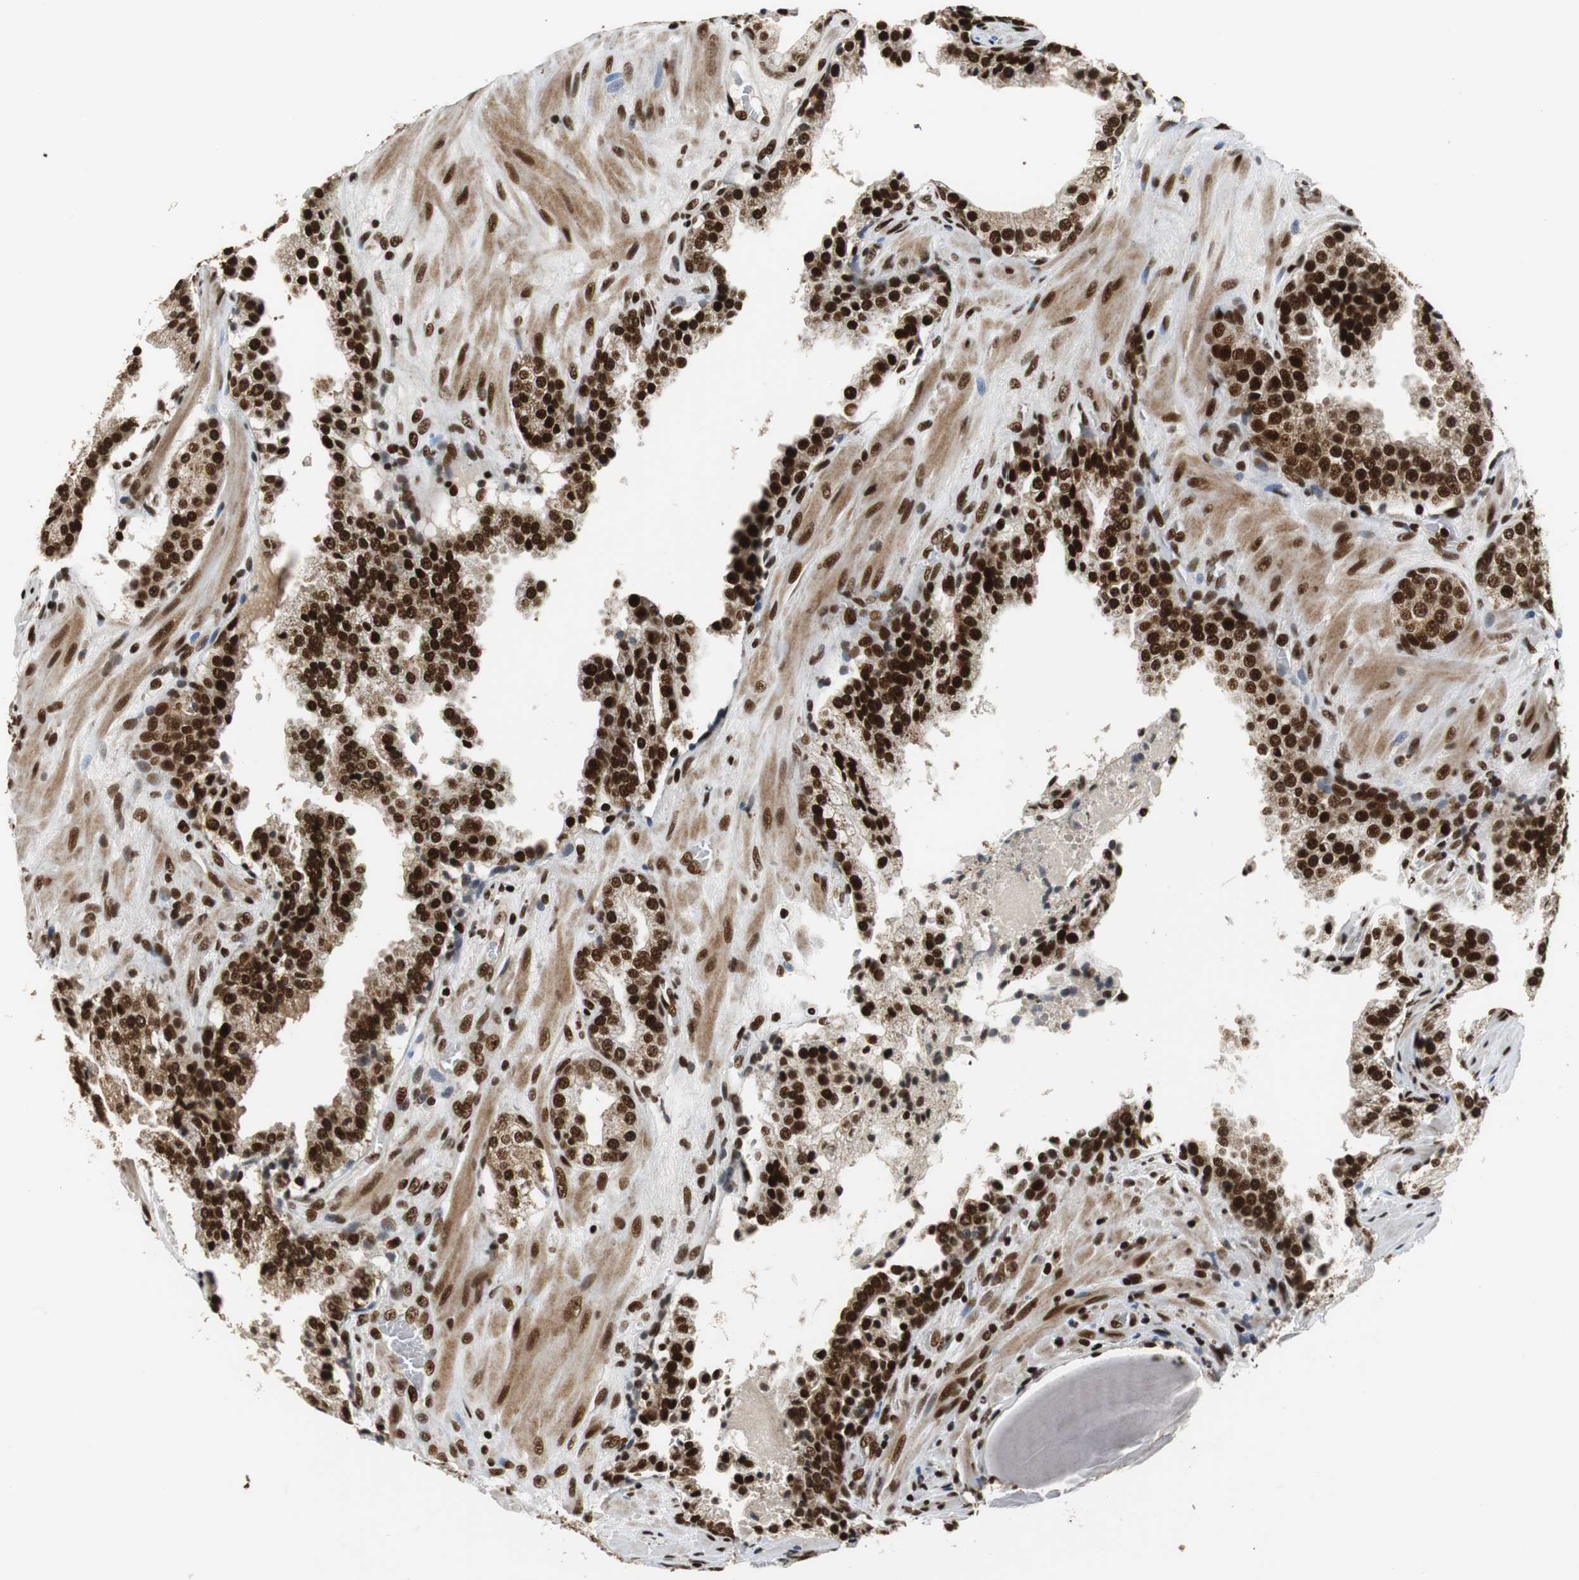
{"staining": {"intensity": "strong", "quantity": ">75%", "location": "nuclear"}, "tissue": "prostate cancer", "cell_type": "Tumor cells", "image_type": "cancer", "snomed": [{"axis": "morphology", "description": "Adenocarcinoma, High grade"}, {"axis": "topography", "description": "Prostate"}], "caption": "A high-resolution micrograph shows immunohistochemistry staining of prostate cancer, which shows strong nuclear positivity in about >75% of tumor cells. Using DAB (brown) and hematoxylin (blue) stains, captured at high magnification using brightfield microscopy.", "gene": "HDAC1", "patient": {"sex": "male", "age": 68}}